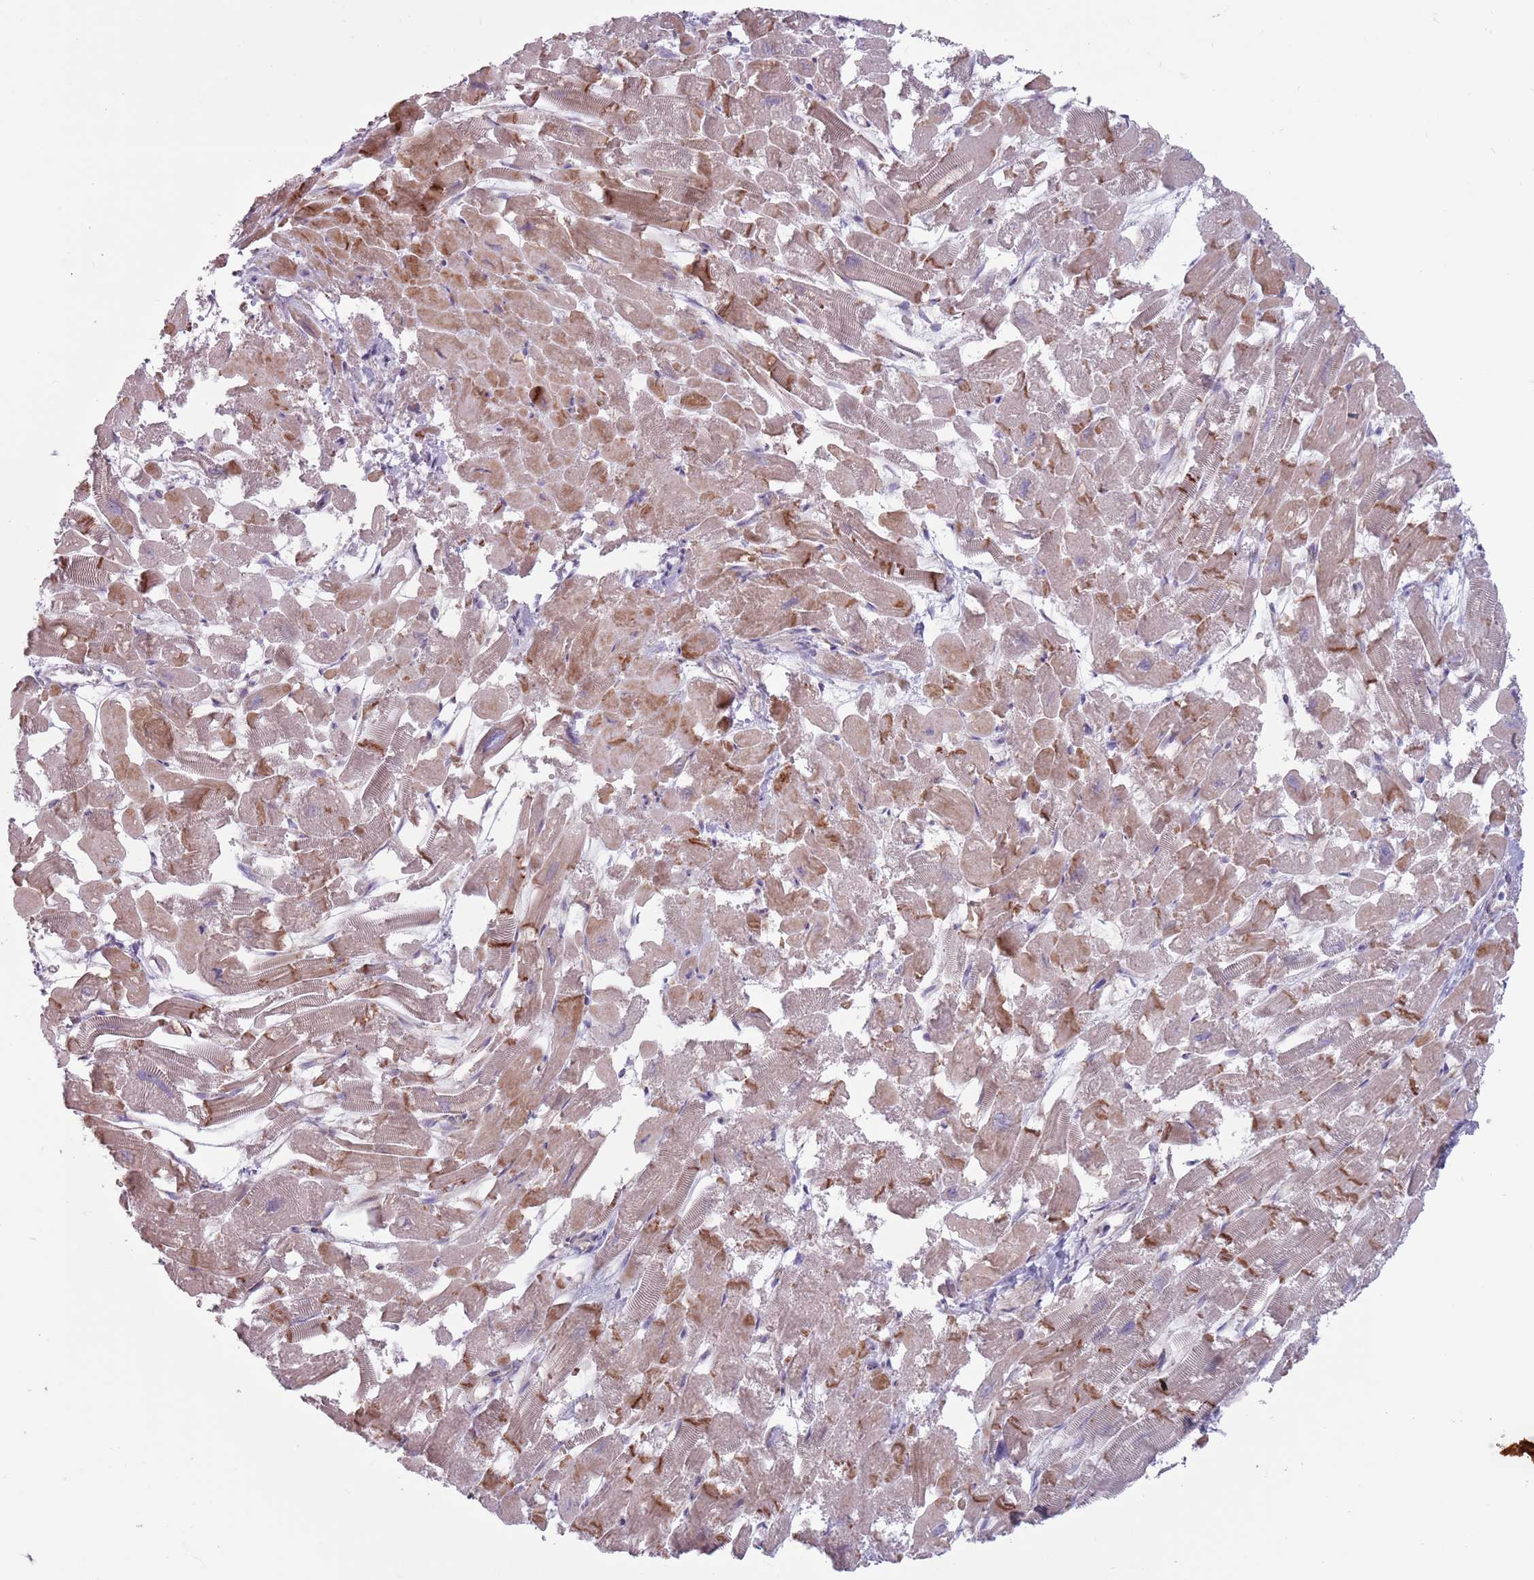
{"staining": {"intensity": "moderate", "quantity": ">75%", "location": "cytoplasmic/membranous"}, "tissue": "heart muscle", "cell_type": "Cardiomyocytes", "image_type": "normal", "snomed": [{"axis": "morphology", "description": "Normal tissue, NOS"}, {"axis": "topography", "description": "Heart"}], "caption": "Immunohistochemical staining of benign human heart muscle reveals medium levels of moderate cytoplasmic/membranous expression in approximately >75% of cardiomyocytes.", "gene": "CCDC150", "patient": {"sex": "male", "age": 54}}